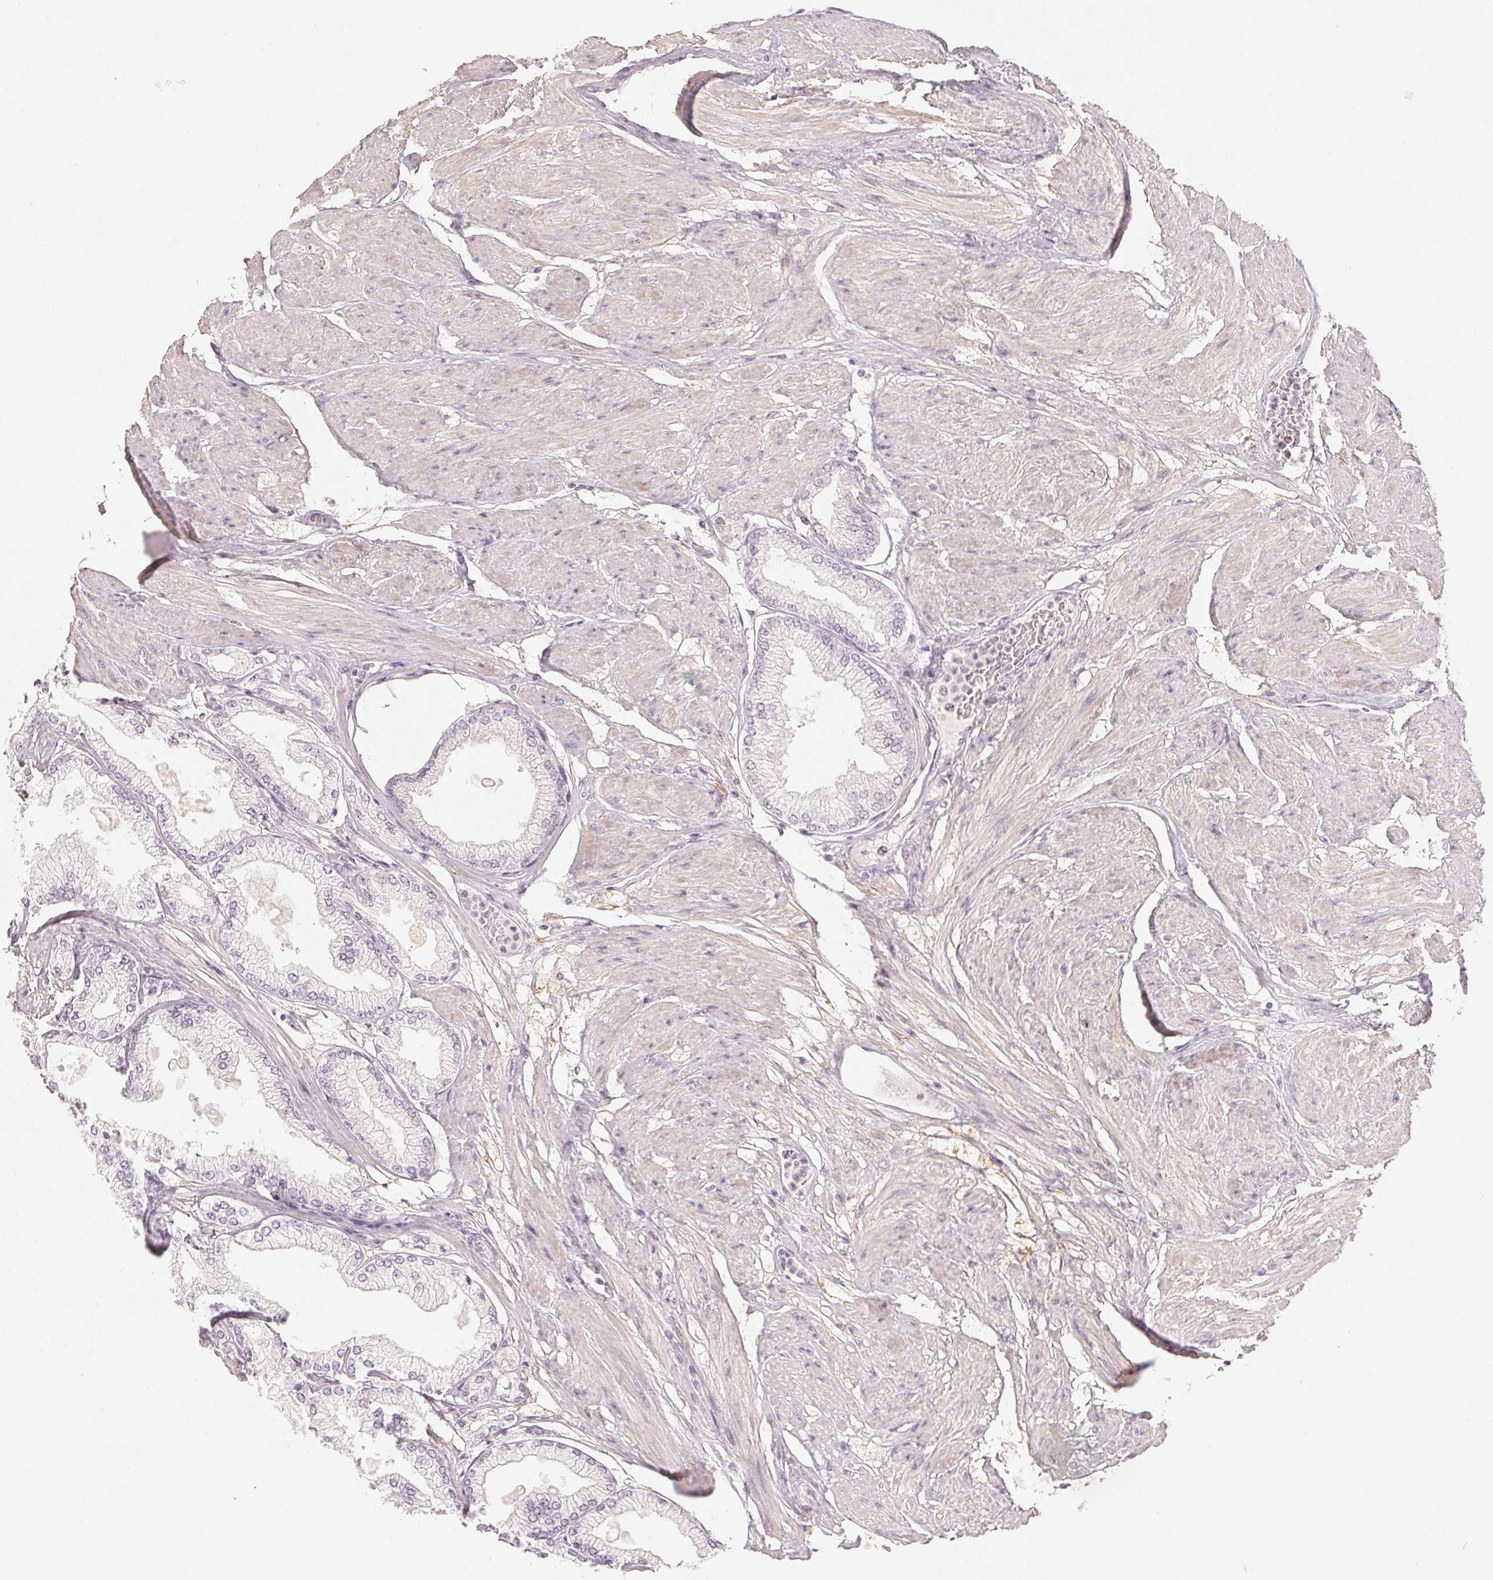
{"staining": {"intensity": "negative", "quantity": "none", "location": "none"}, "tissue": "prostate cancer", "cell_type": "Tumor cells", "image_type": "cancer", "snomed": [{"axis": "morphology", "description": "Adenocarcinoma, High grade"}, {"axis": "topography", "description": "Prostate"}], "caption": "Immunohistochemistry photomicrograph of neoplastic tissue: human prostate adenocarcinoma (high-grade) stained with DAB (3,3'-diaminobenzidine) exhibits no significant protein staining in tumor cells.", "gene": "MAP1LC3A", "patient": {"sex": "male", "age": 68}}